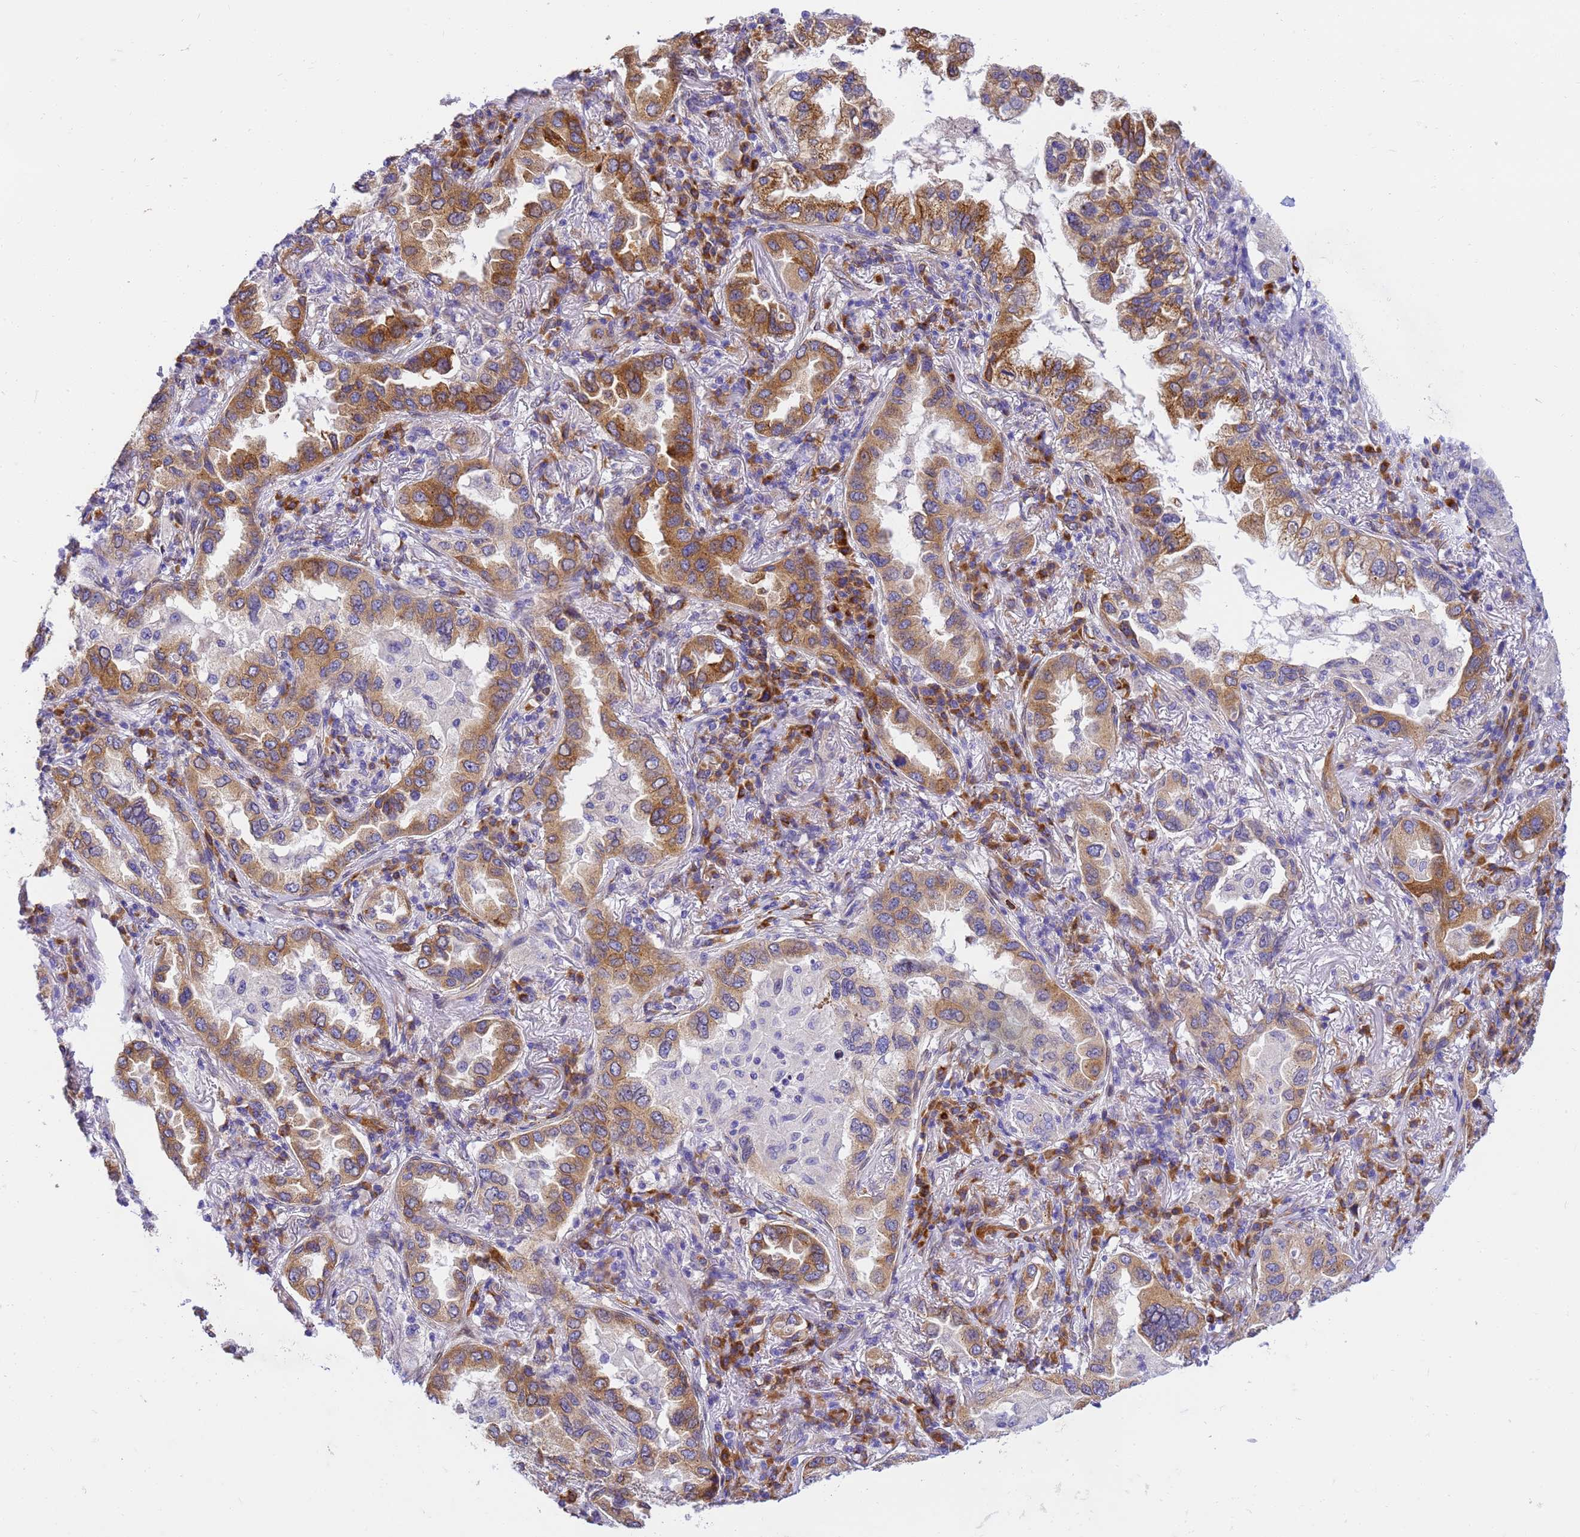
{"staining": {"intensity": "strong", "quantity": ">75%", "location": "cytoplasmic/membranous"}, "tissue": "lung cancer", "cell_type": "Tumor cells", "image_type": "cancer", "snomed": [{"axis": "morphology", "description": "Adenocarcinoma, NOS"}, {"axis": "topography", "description": "Lung"}], "caption": "IHC staining of lung cancer, which shows high levels of strong cytoplasmic/membranous positivity in approximately >75% of tumor cells indicating strong cytoplasmic/membranous protein expression. The staining was performed using DAB (brown) for protein detection and nuclei were counterstained in hematoxylin (blue).", "gene": "RHBDD3", "patient": {"sex": "female", "age": 69}}